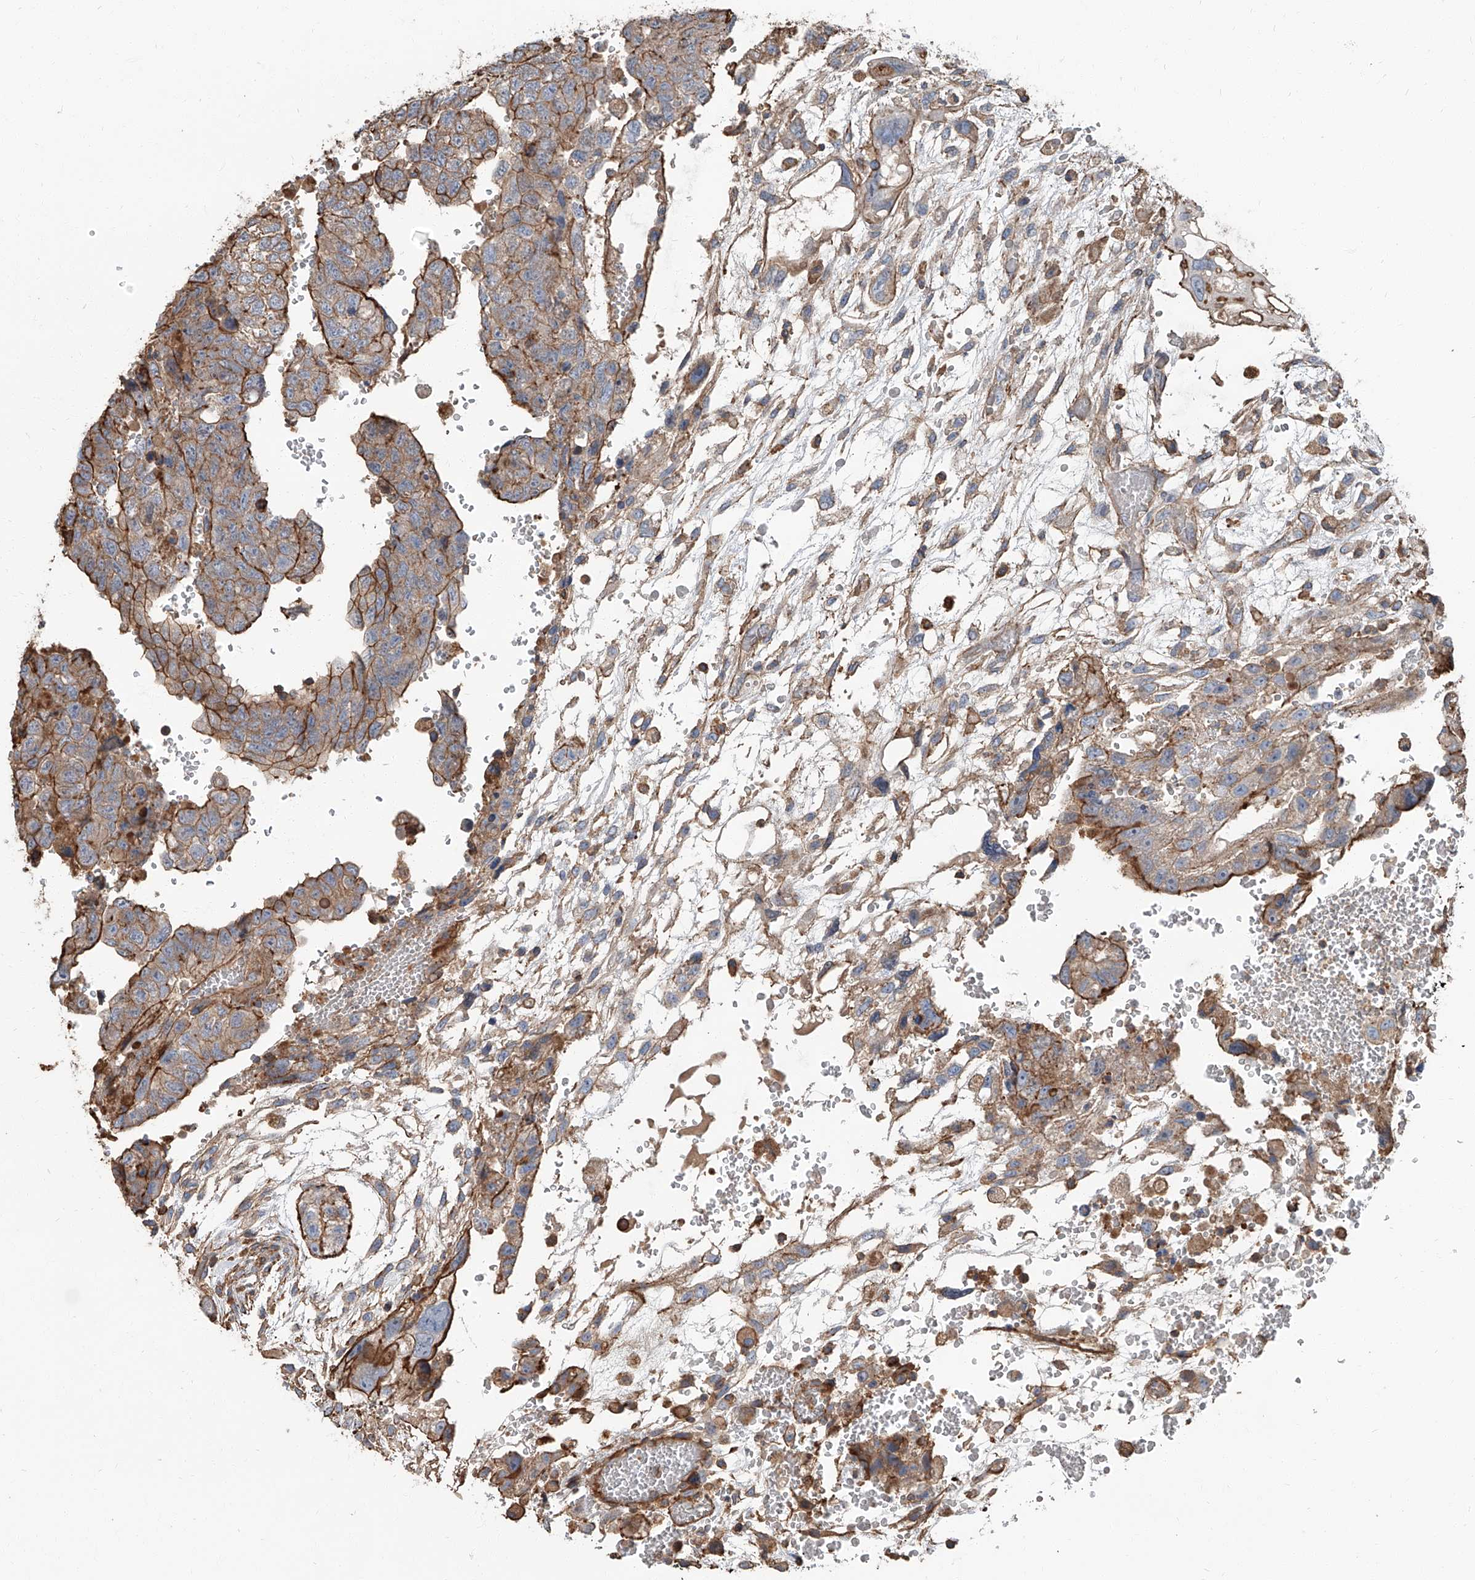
{"staining": {"intensity": "moderate", "quantity": ">75%", "location": "cytoplasmic/membranous"}, "tissue": "testis cancer", "cell_type": "Tumor cells", "image_type": "cancer", "snomed": [{"axis": "morphology", "description": "Carcinoma, Embryonal, NOS"}, {"axis": "topography", "description": "Testis"}], "caption": "Testis cancer stained with a brown dye reveals moderate cytoplasmic/membranous positive staining in approximately >75% of tumor cells.", "gene": "PIEZO2", "patient": {"sex": "male", "age": 36}}